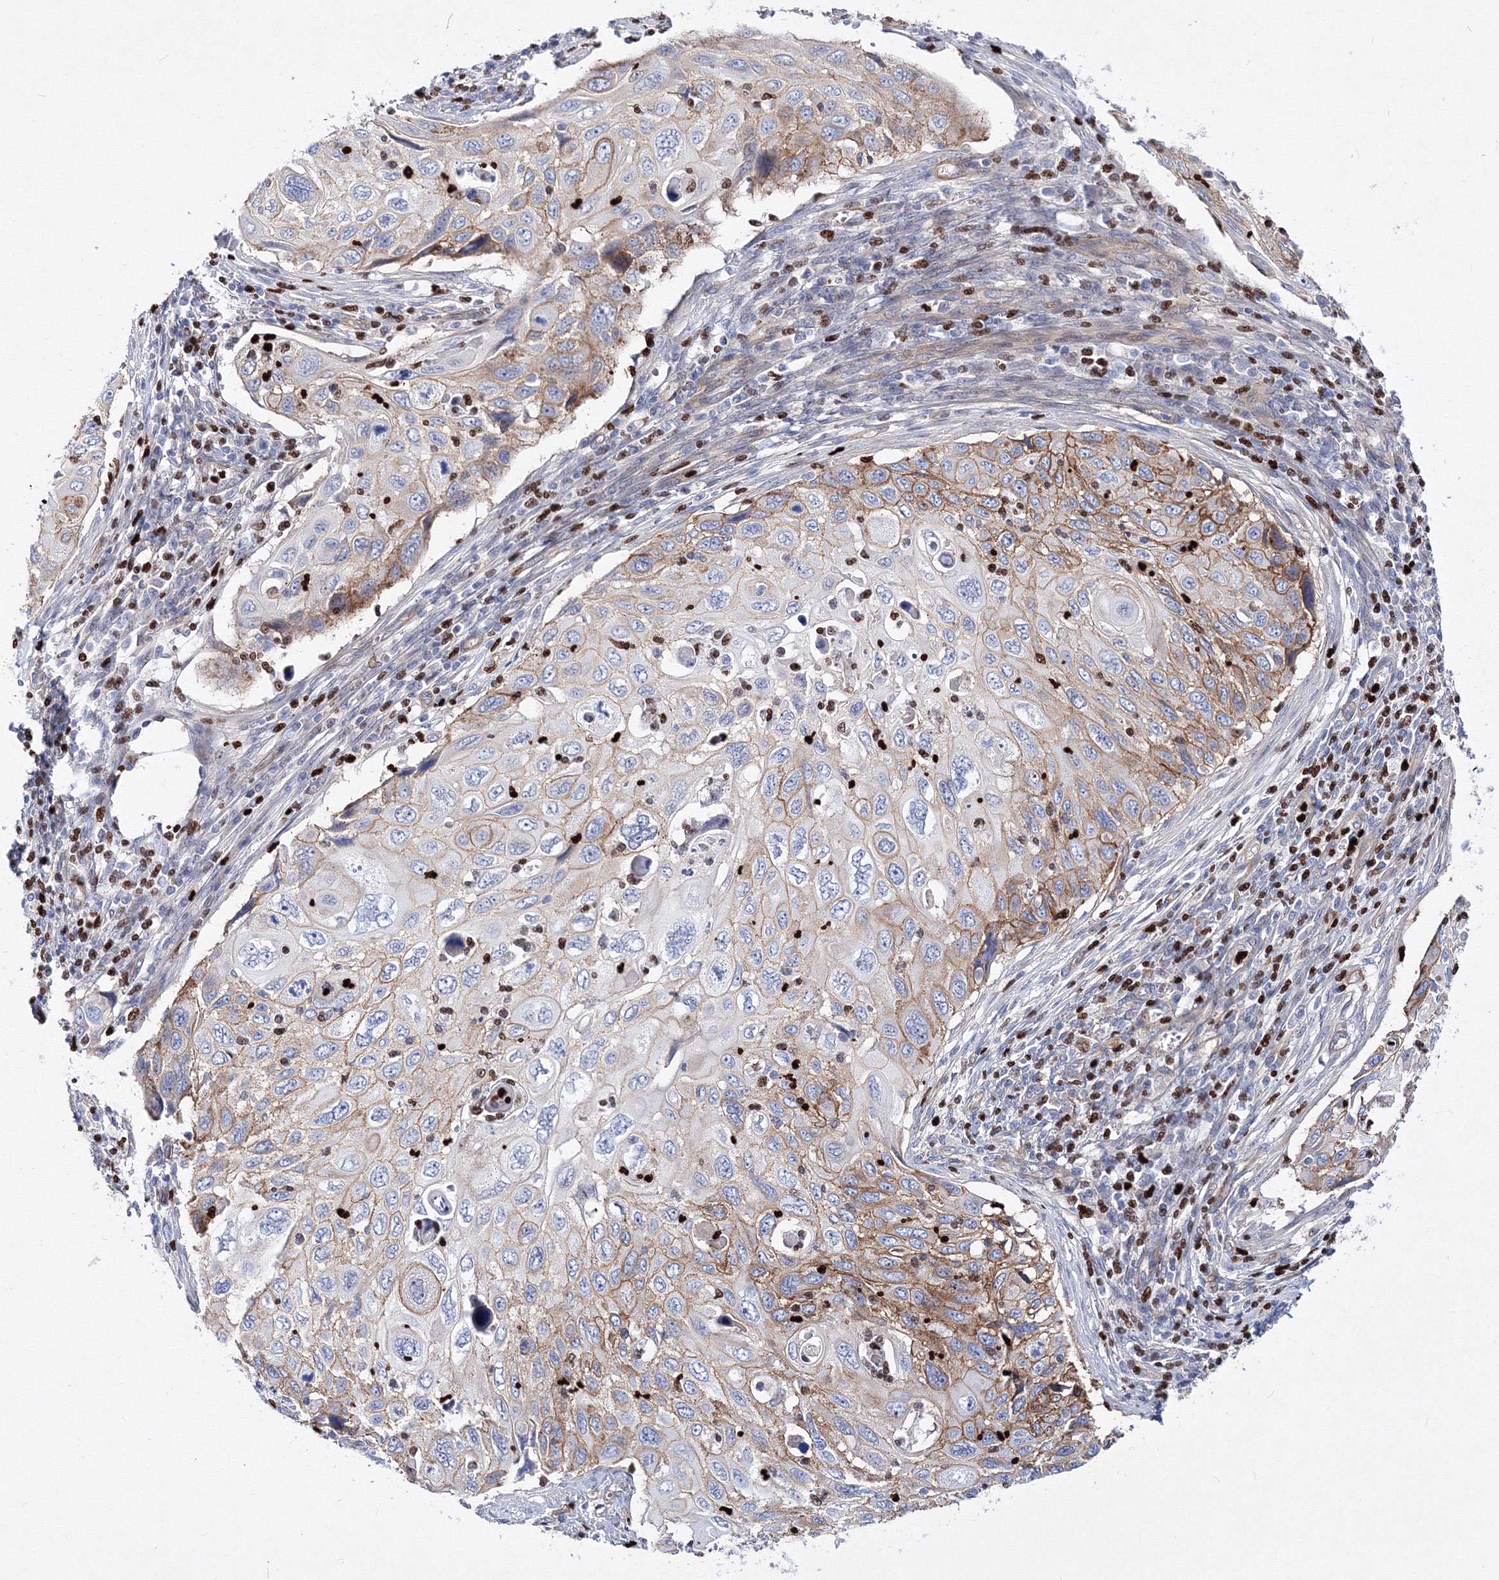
{"staining": {"intensity": "moderate", "quantity": "25%-75%", "location": "cytoplasmic/membranous"}, "tissue": "cervical cancer", "cell_type": "Tumor cells", "image_type": "cancer", "snomed": [{"axis": "morphology", "description": "Squamous cell carcinoma, NOS"}, {"axis": "topography", "description": "Cervix"}], "caption": "A micrograph of human cervical cancer stained for a protein reveals moderate cytoplasmic/membranous brown staining in tumor cells.", "gene": "C11orf52", "patient": {"sex": "female", "age": 70}}